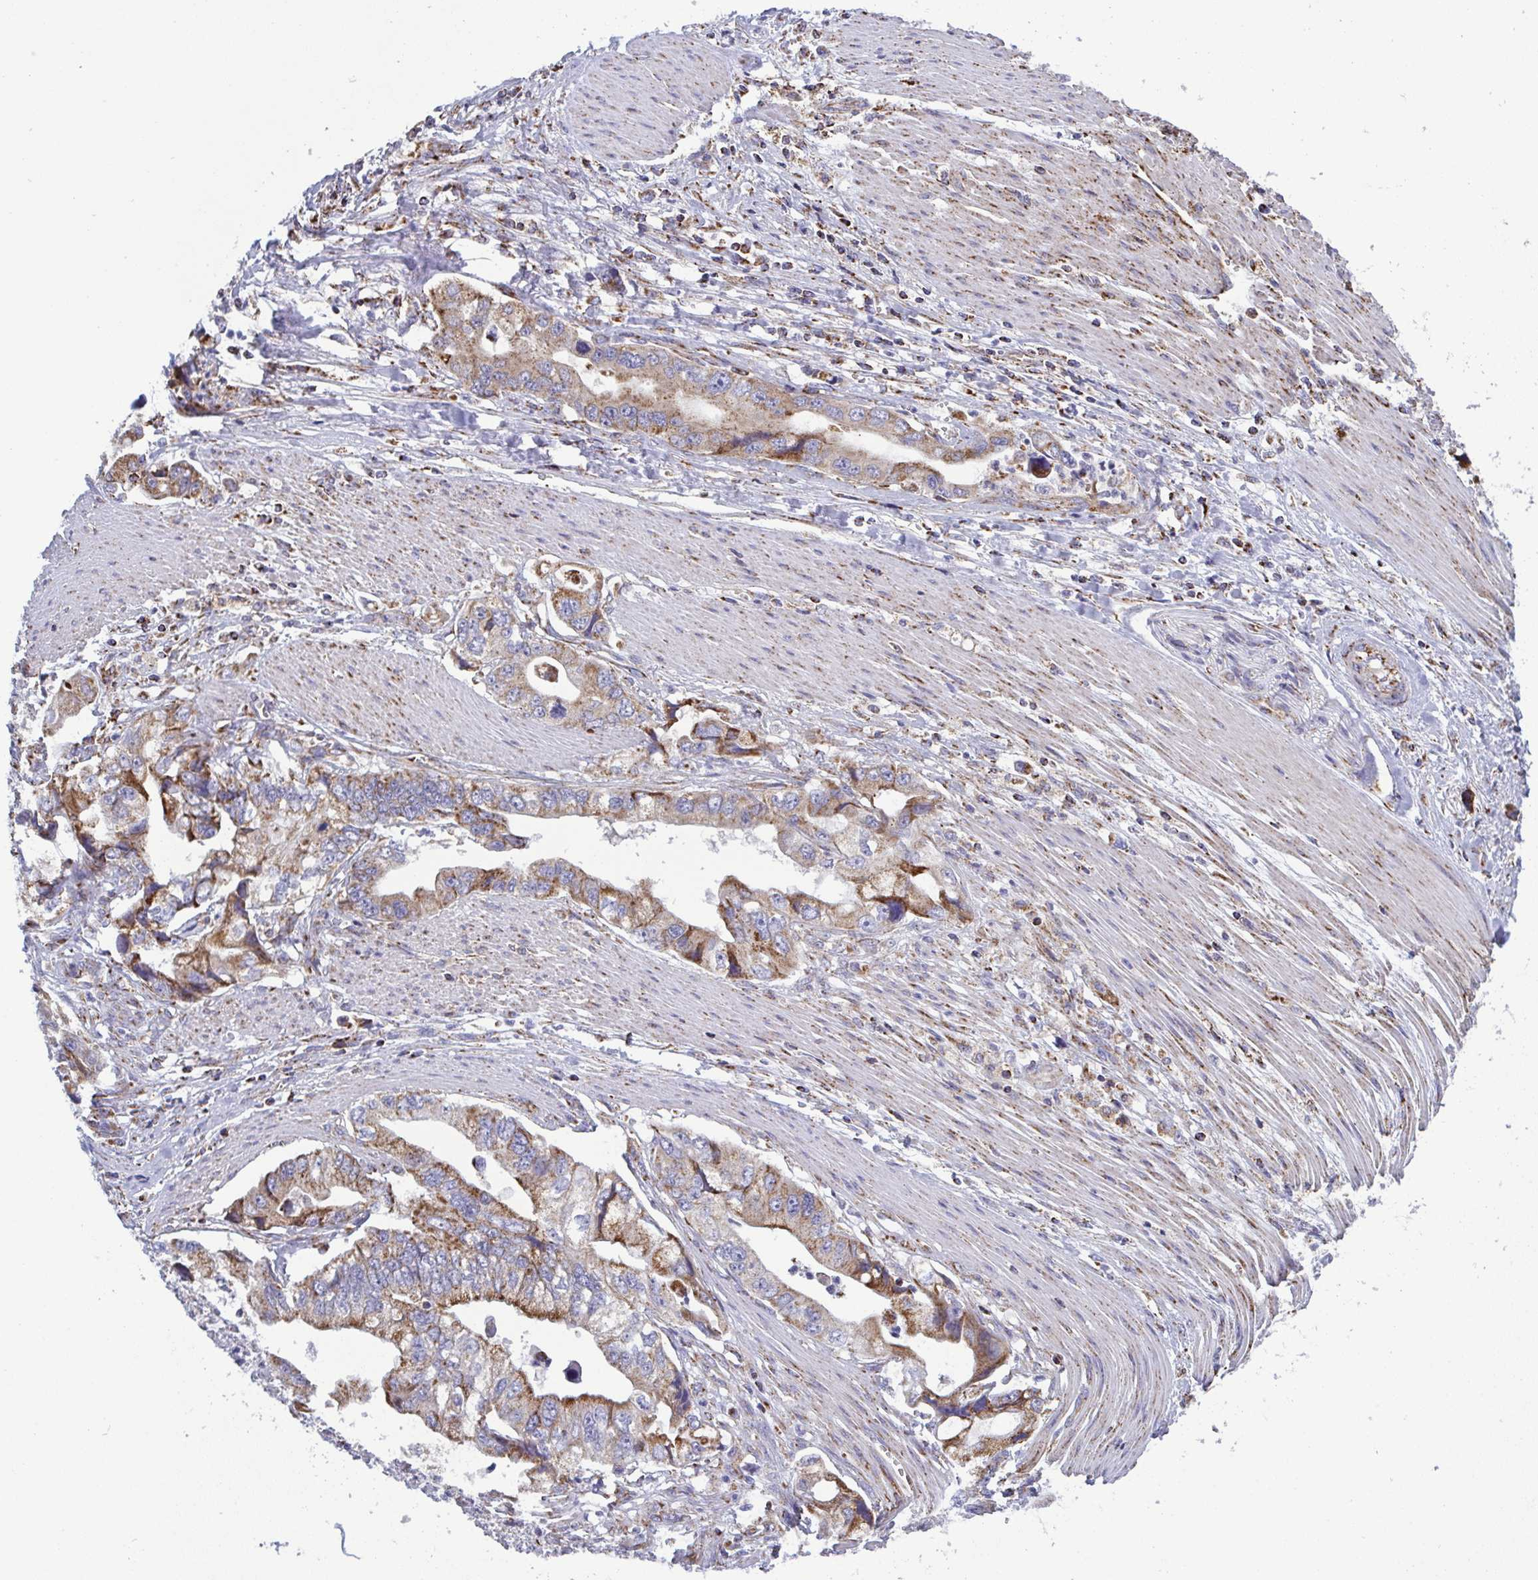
{"staining": {"intensity": "moderate", "quantity": ">75%", "location": "cytoplasmic/membranous"}, "tissue": "stomach cancer", "cell_type": "Tumor cells", "image_type": "cancer", "snomed": [{"axis": "morphology", "description": "Adenocarcinoma, NOS"}, {"axis": "topography", "description": "Pancreas"}, {"axis": "topography", "description": "Stomach, upper"}], "caption": "Tumor cells reveal medium levels of moderate cytoplasmic/membranous positivity in about >75% of cells in human adenocarcinoma (stomach). Nuclei are stained in blue.", "gene": "CSDE1", "patient": {"sex": "male", "age": 77}}